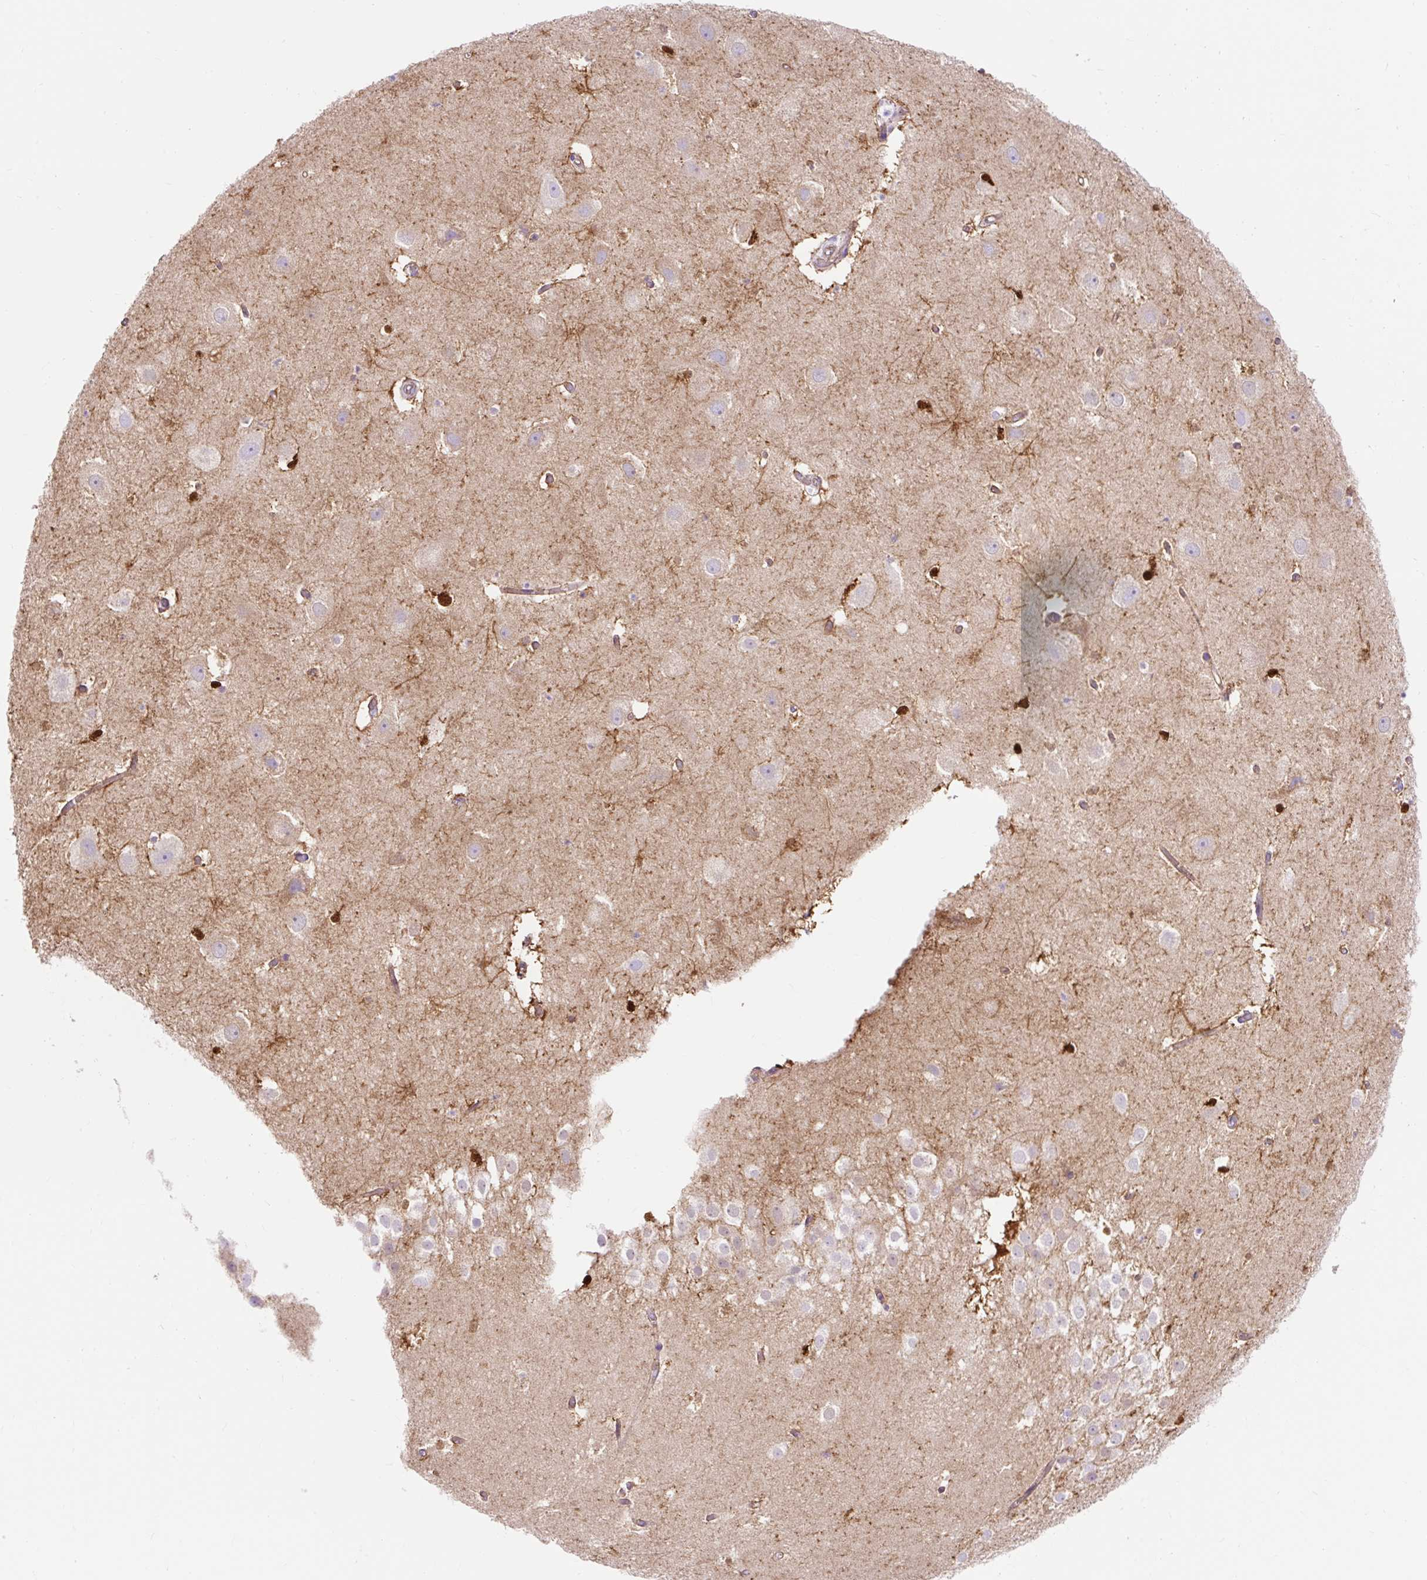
{"staining": {"intensity": "strong", "quantity": "<25%", "location": "cytoplasmic/membranous,nuclear"}, "tissue": "hippocampus", "cell_type": "Glial cells", "image_type": "normal", "snomed": [{"axis": "morphology", "description": "Normal tissue, NOS"}, {"axis": "topography", "description": "Hippocampus"}], "caption": "Protein expression analysis of unremarkable hippocampus exhibits strong cytoplasmic/membranous,nuclear staining in approximately <25% of glial cells.", "gene": "HIP1R", "patient": {"sex": "female", "age": 52}}